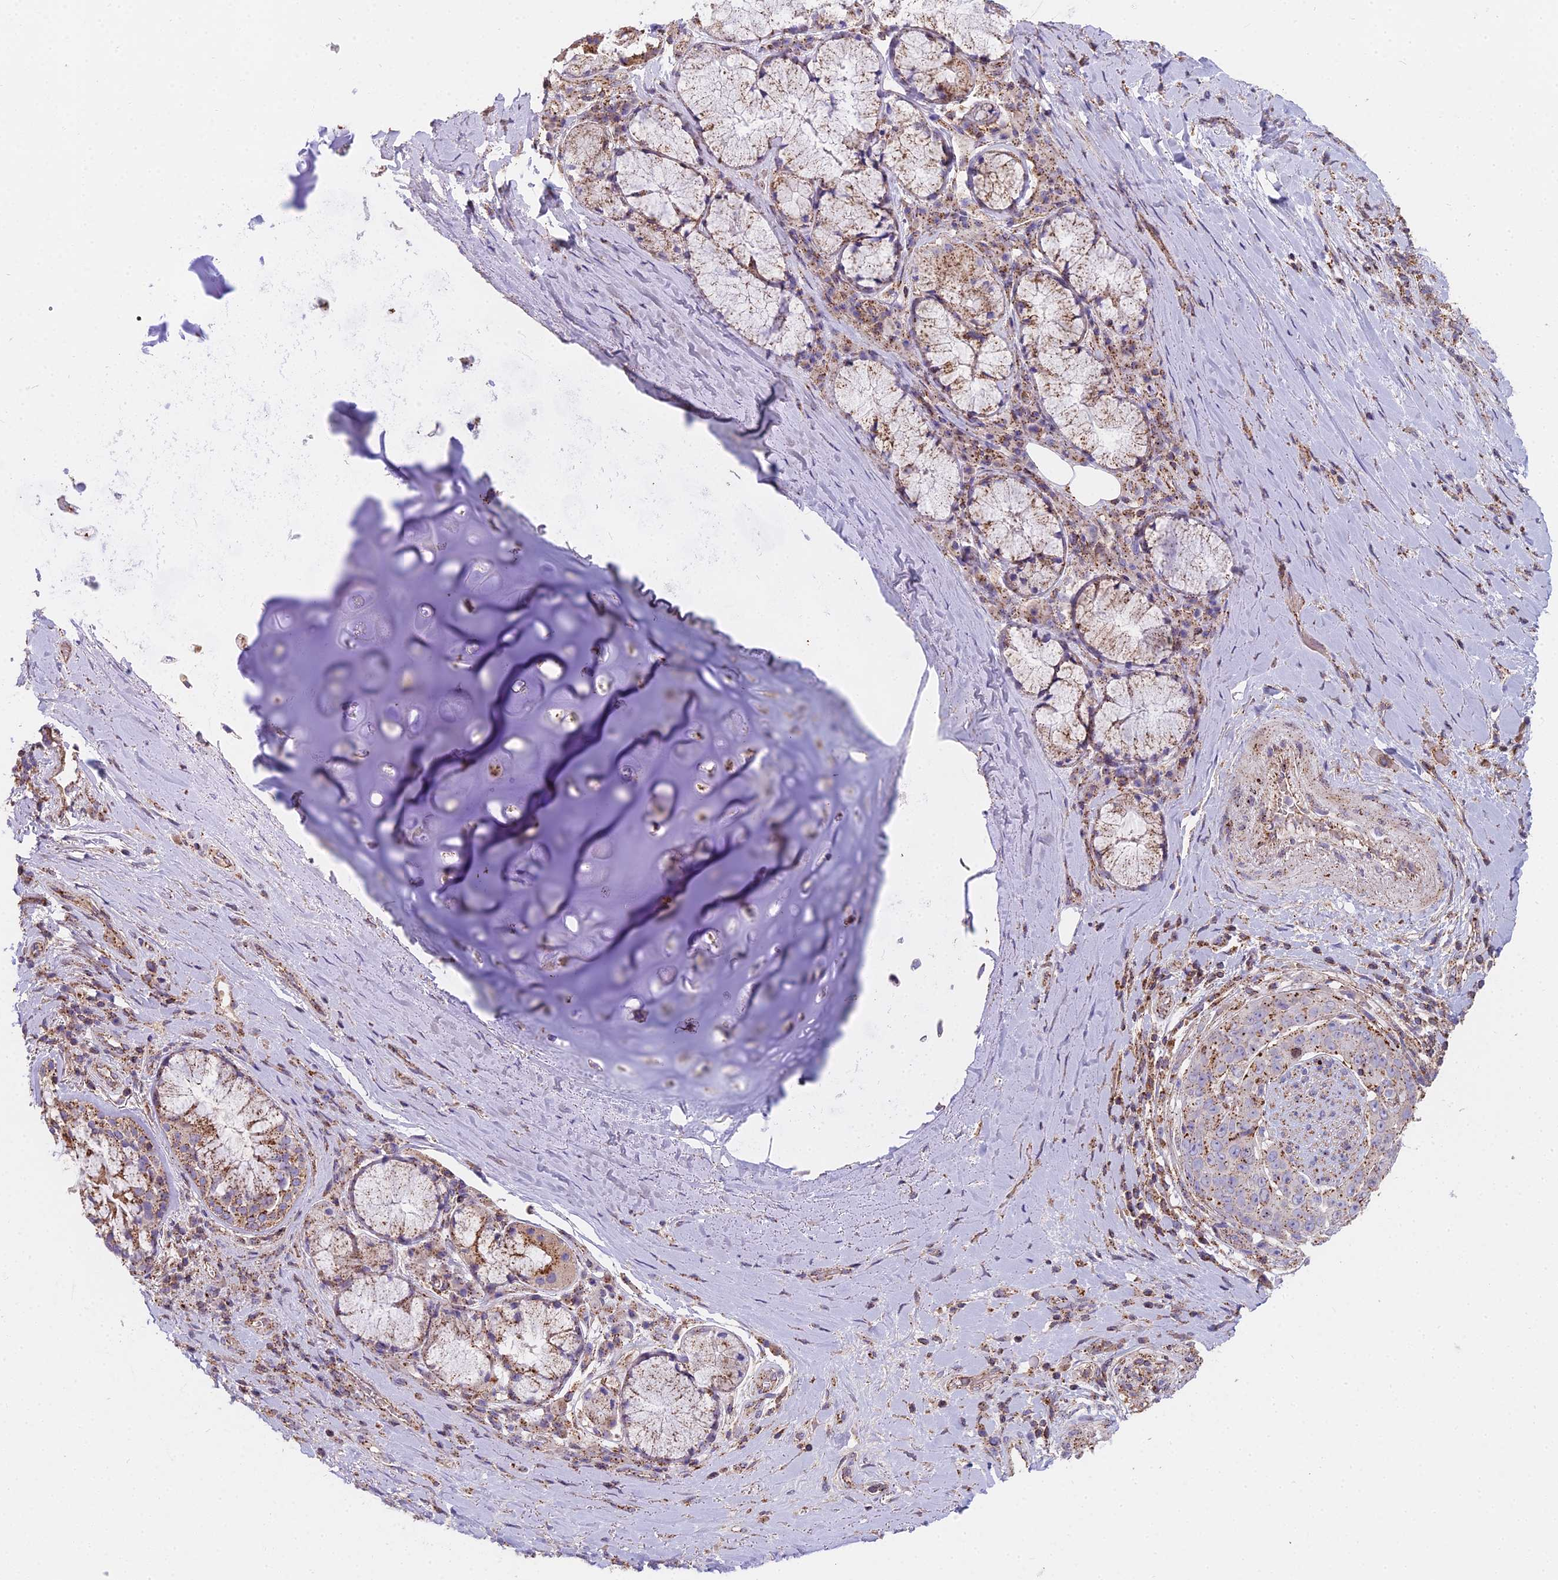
{"staining": {"intensity": "weak", "quantity": "25%-75%", "location": "cytoplasmic/membranous"}, "tissue": "adipose tissue", "cell_type": "Adipocytes", "image_type": "normal", "snomed": [{"axis": "morphology", "description": "Normal tissue, NOS"}, {"axis": "morphology", "description": "Squamous cell carcinoma, NOS"}, {"axis": "topography", "description": "Bronchus"}, {"axis": "topography", "description": "Lung"}], "caption": "Immunohistochemistry (IHC) of benign human adipose tissue exhibits low levels of weak cytoplasmic/membranous positivity in approximately 25%-75% of adipocytes. (IHC, brightfield microscopy, high magnification).", "gene": "FRMPD1", "patient": {"sex": "male", "age": 64}}